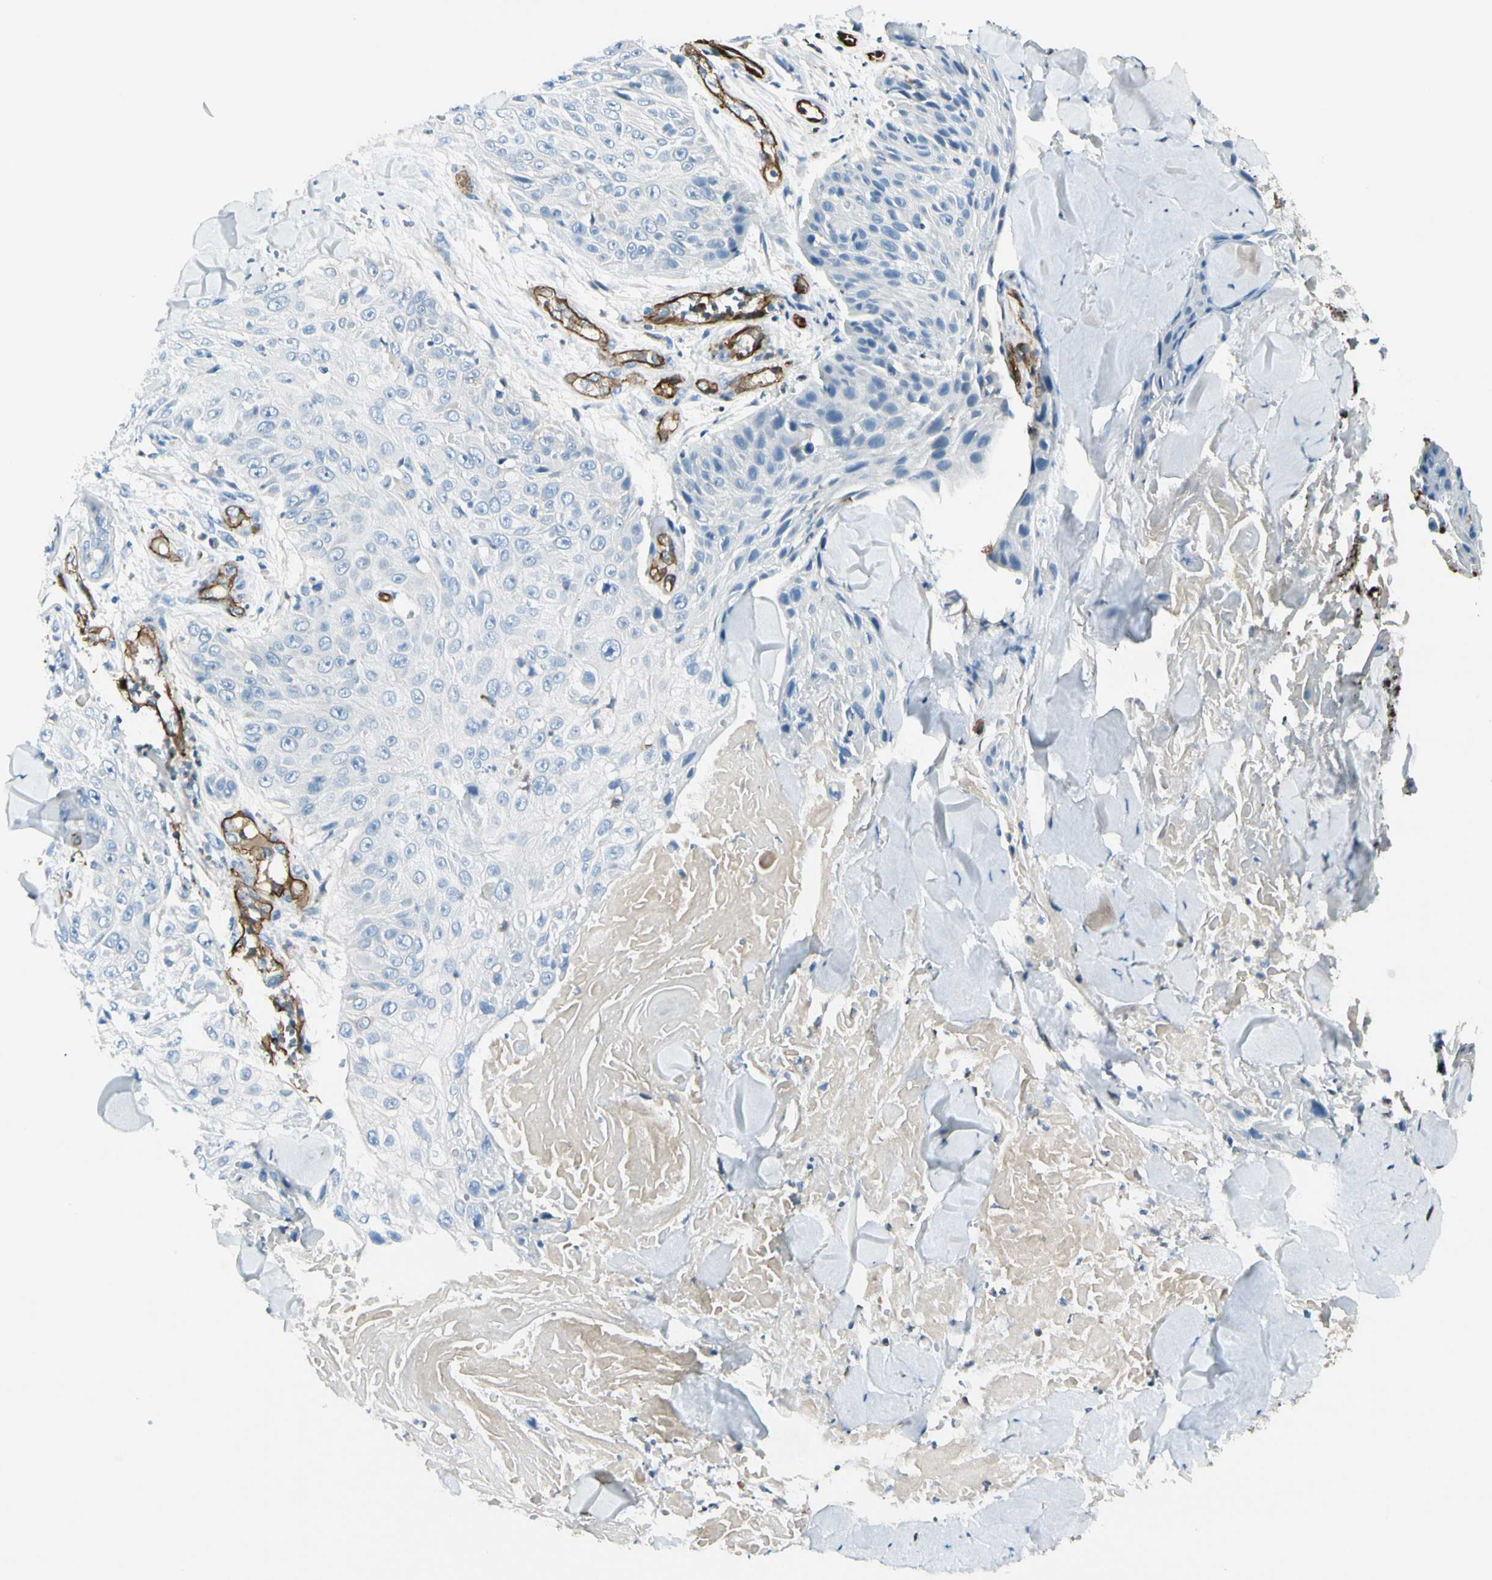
{"staining": {"intensity": "negative", "quantity": "none", "location": "none"}, "tissue": "skin cancer", "cell_type": "Tumor cells", "image_type": "cancer", "snomed": [{"axis": "morphology", "description": "Squamous cell carcinoma, NOS"}, {"axis": "topography", "description": "Skin"}], "caption": "The micrograph shows no staining of tumor cells in squamous cell carcinoma (skin).", "gene": "CD93", "patient": {"sex": "male", "age": 86}}